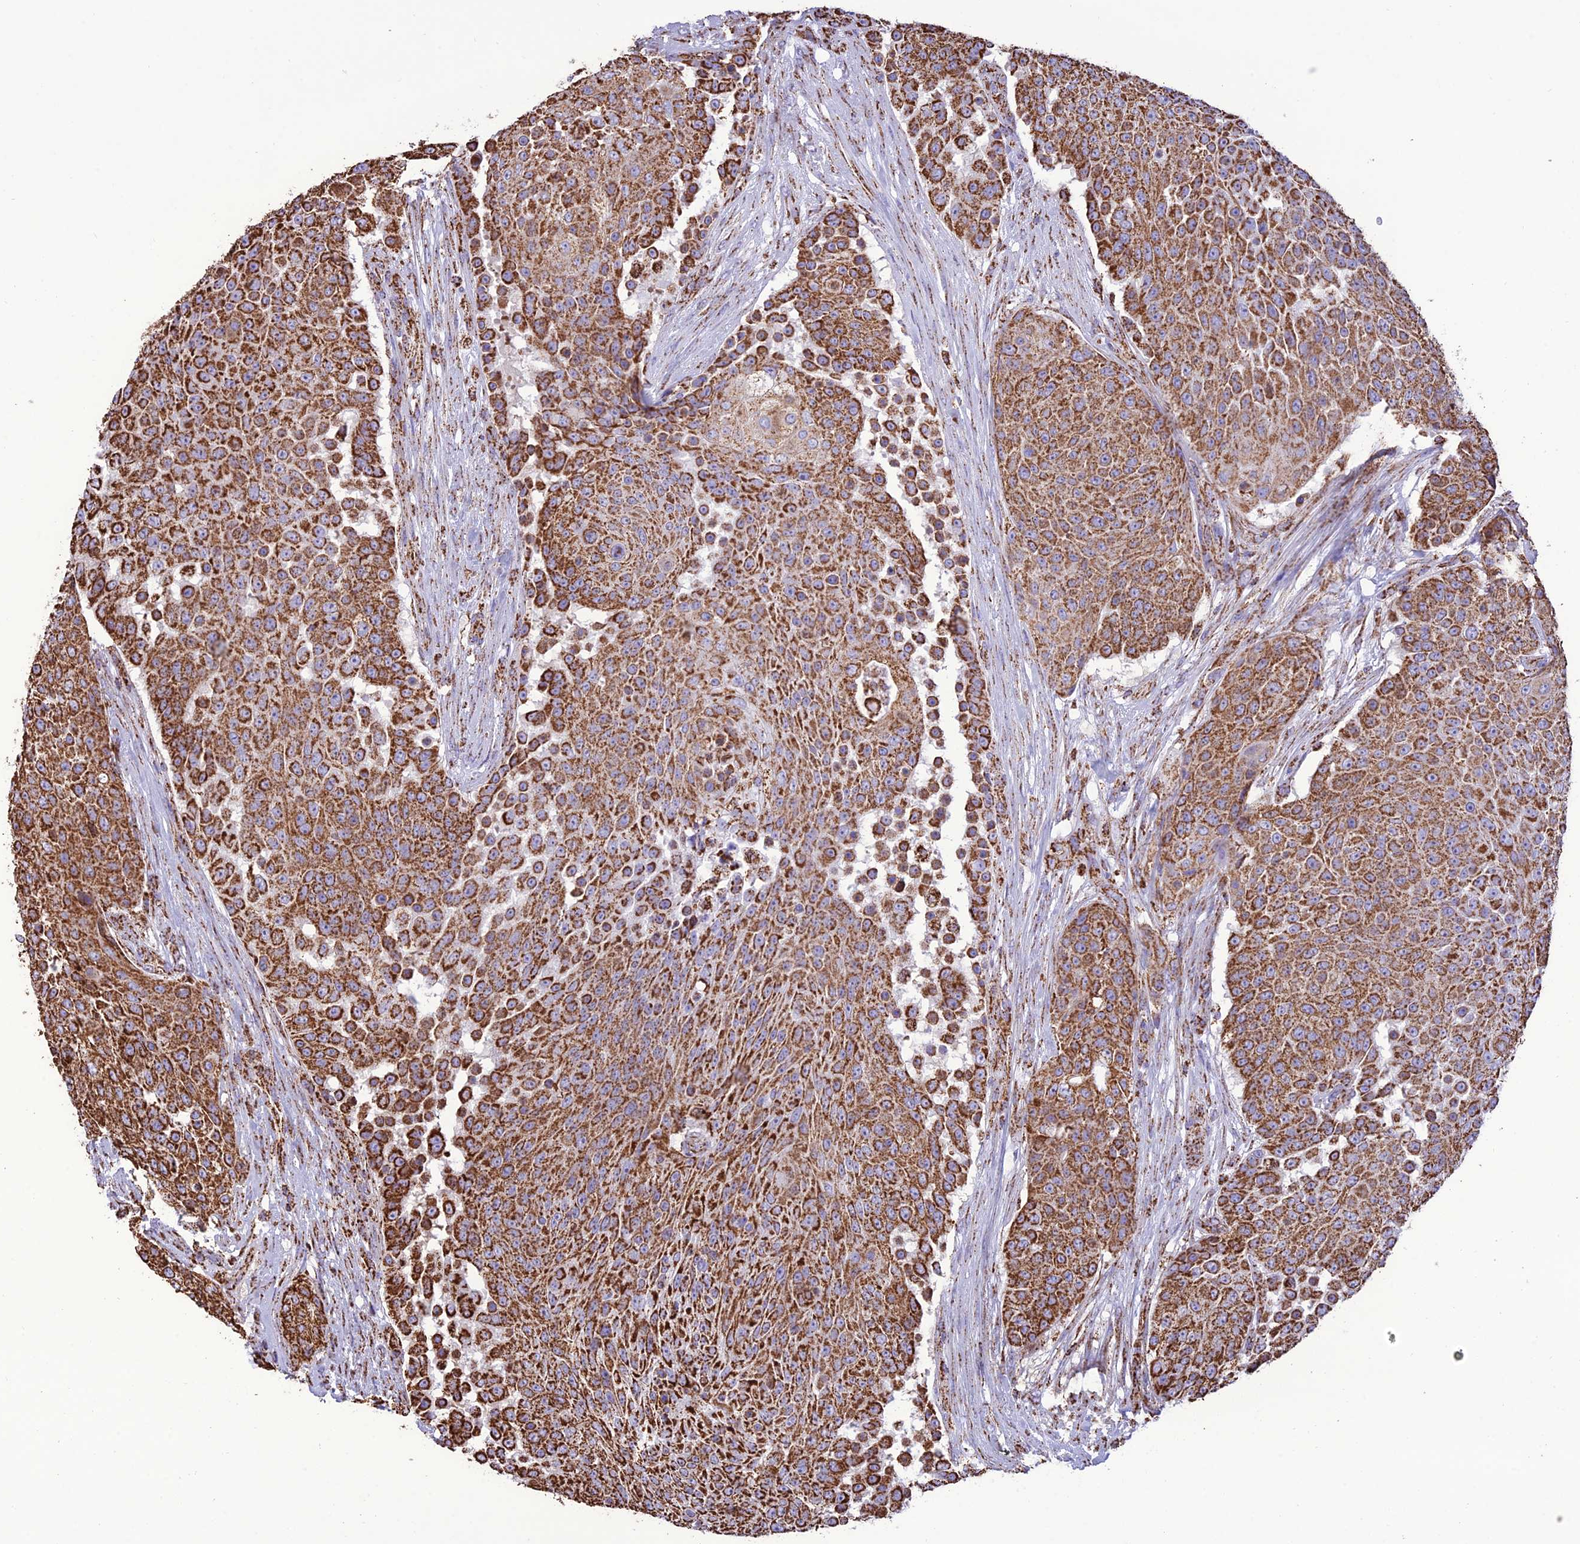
{"staining": {"intensity": "strong", "quantity": ">75%", "location": "cytoplasmic/membranous"}, "tissue": "urothelial cancer", "cell_type": "Tumor cells", "image_type": "cancer", "snomed": [{"axis": "morphology", "description": "Urothelial carcinoma, High grade"}, {"axis": "topography", "description": "Urinary bladder"}], "caption": "Immunohistochemistry (DAB) staining of urothelial cancer reveals strong cytoplasmic/membranous protein expression in approximately >75% of tumor cells. The staining was performed using DAB (3,3'-diaminobenzidine) to visualize the protein expression in brown, while the nuclei were stained in blue with hematoxylin (Magnification: 20x).", "gene": "NDUFAF1", "patient": {"sex": "female", "age": 63}}